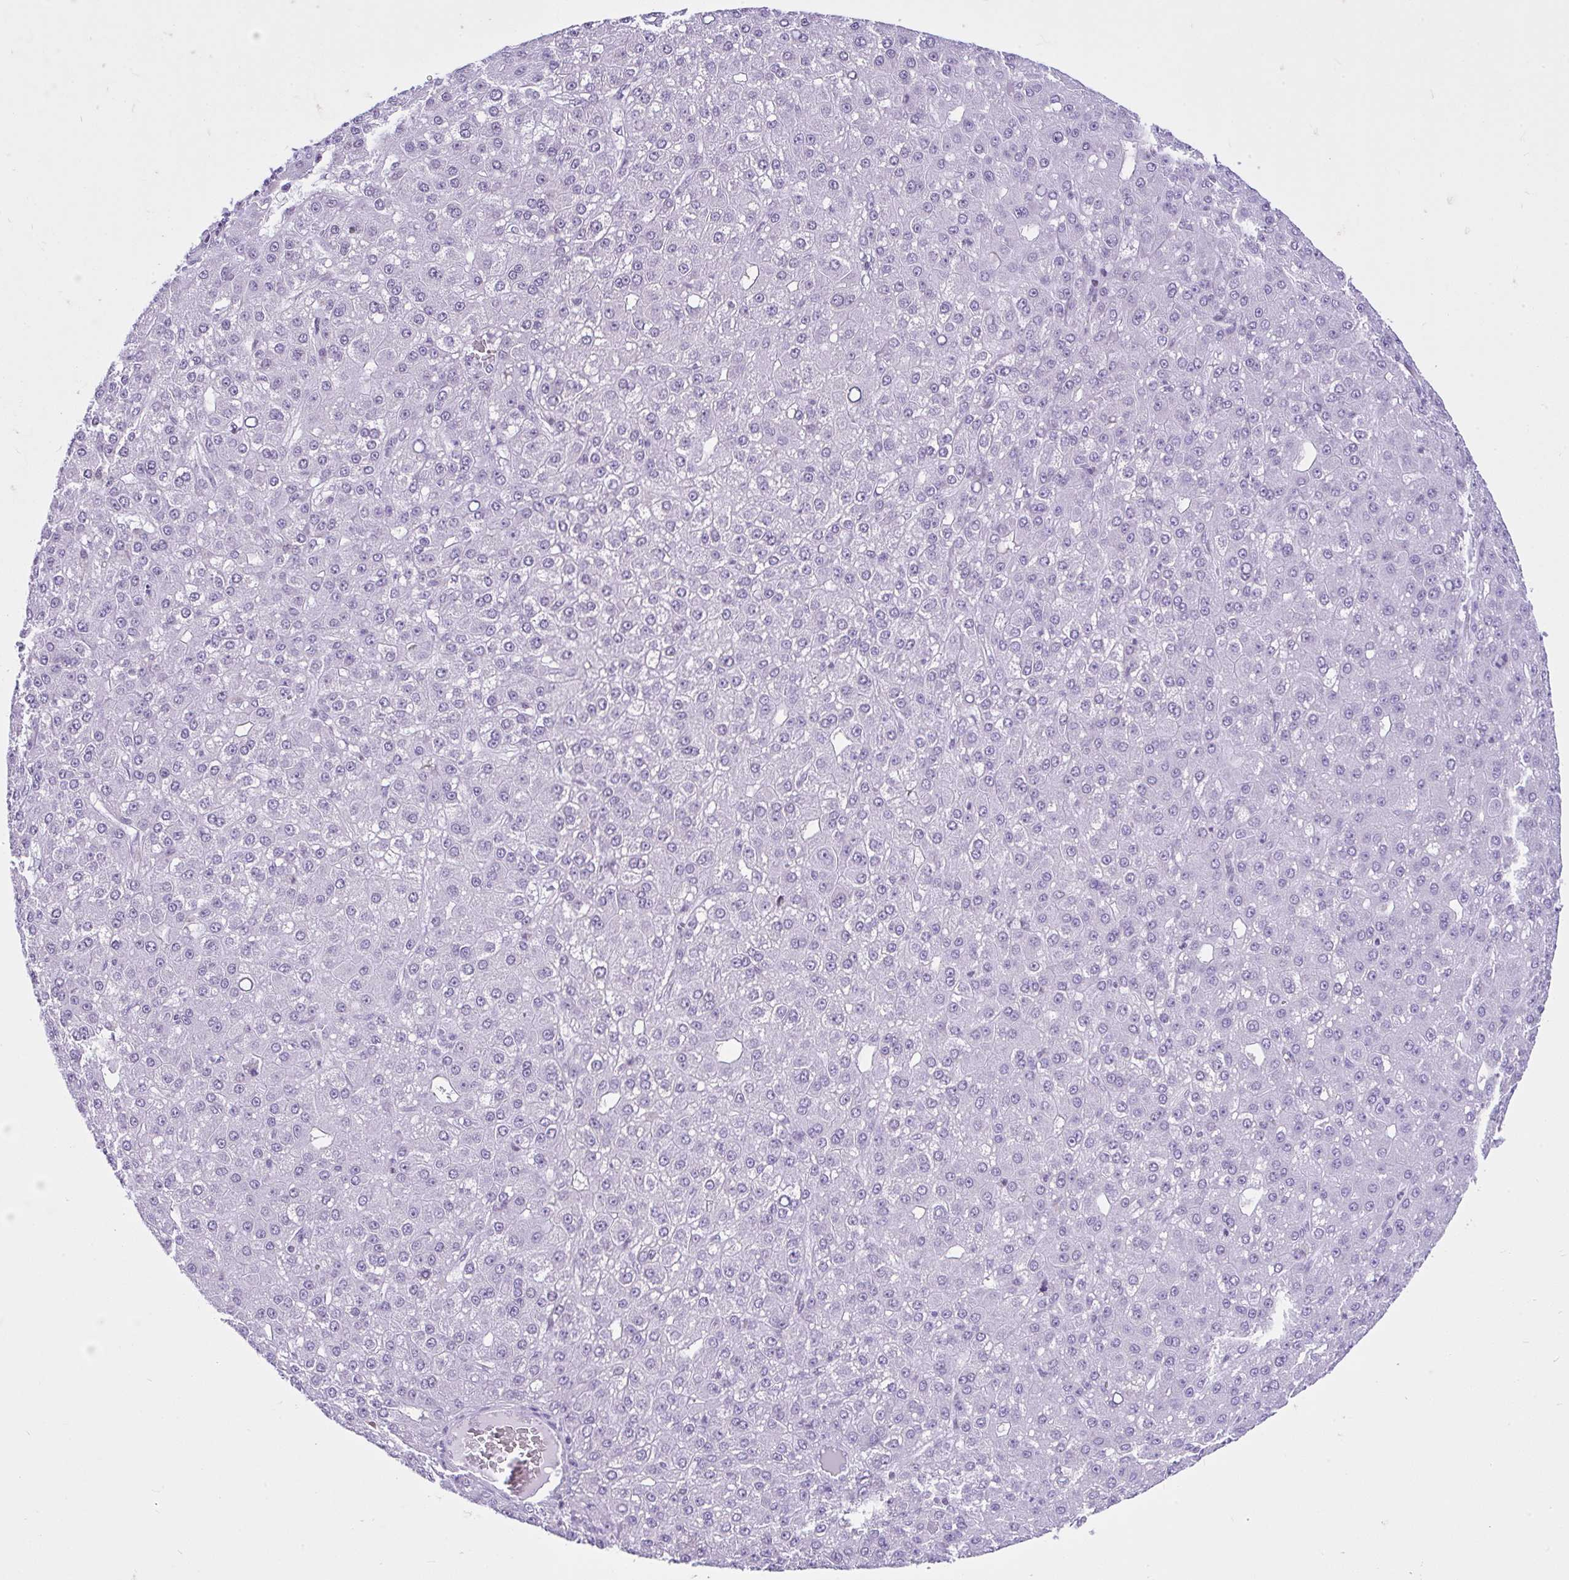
{"staining": {"intensity": "negative", "quantity": "none", "location": "none"}, "tissue": "liver cancer", "cell_type": "Tumor cells", "image_type": "cancer", "snomed": [{"axis": "morphology", "description": "Carcinoma, Hepatocellular, NOS"}, {"axis": "topography", "description": "Liver"}], "caption": "The photomicrograph exhibits no significant staining in tumor cells of liver cancer (hepatocellular carcinoma). (DAB (3,3'-diaminobenzidine) immunohistochemistry (IHC) visualized using brightfield microscopy, high magnification).", "gene": "KRT27", "patient": {"sex": "male", "age": 67}}